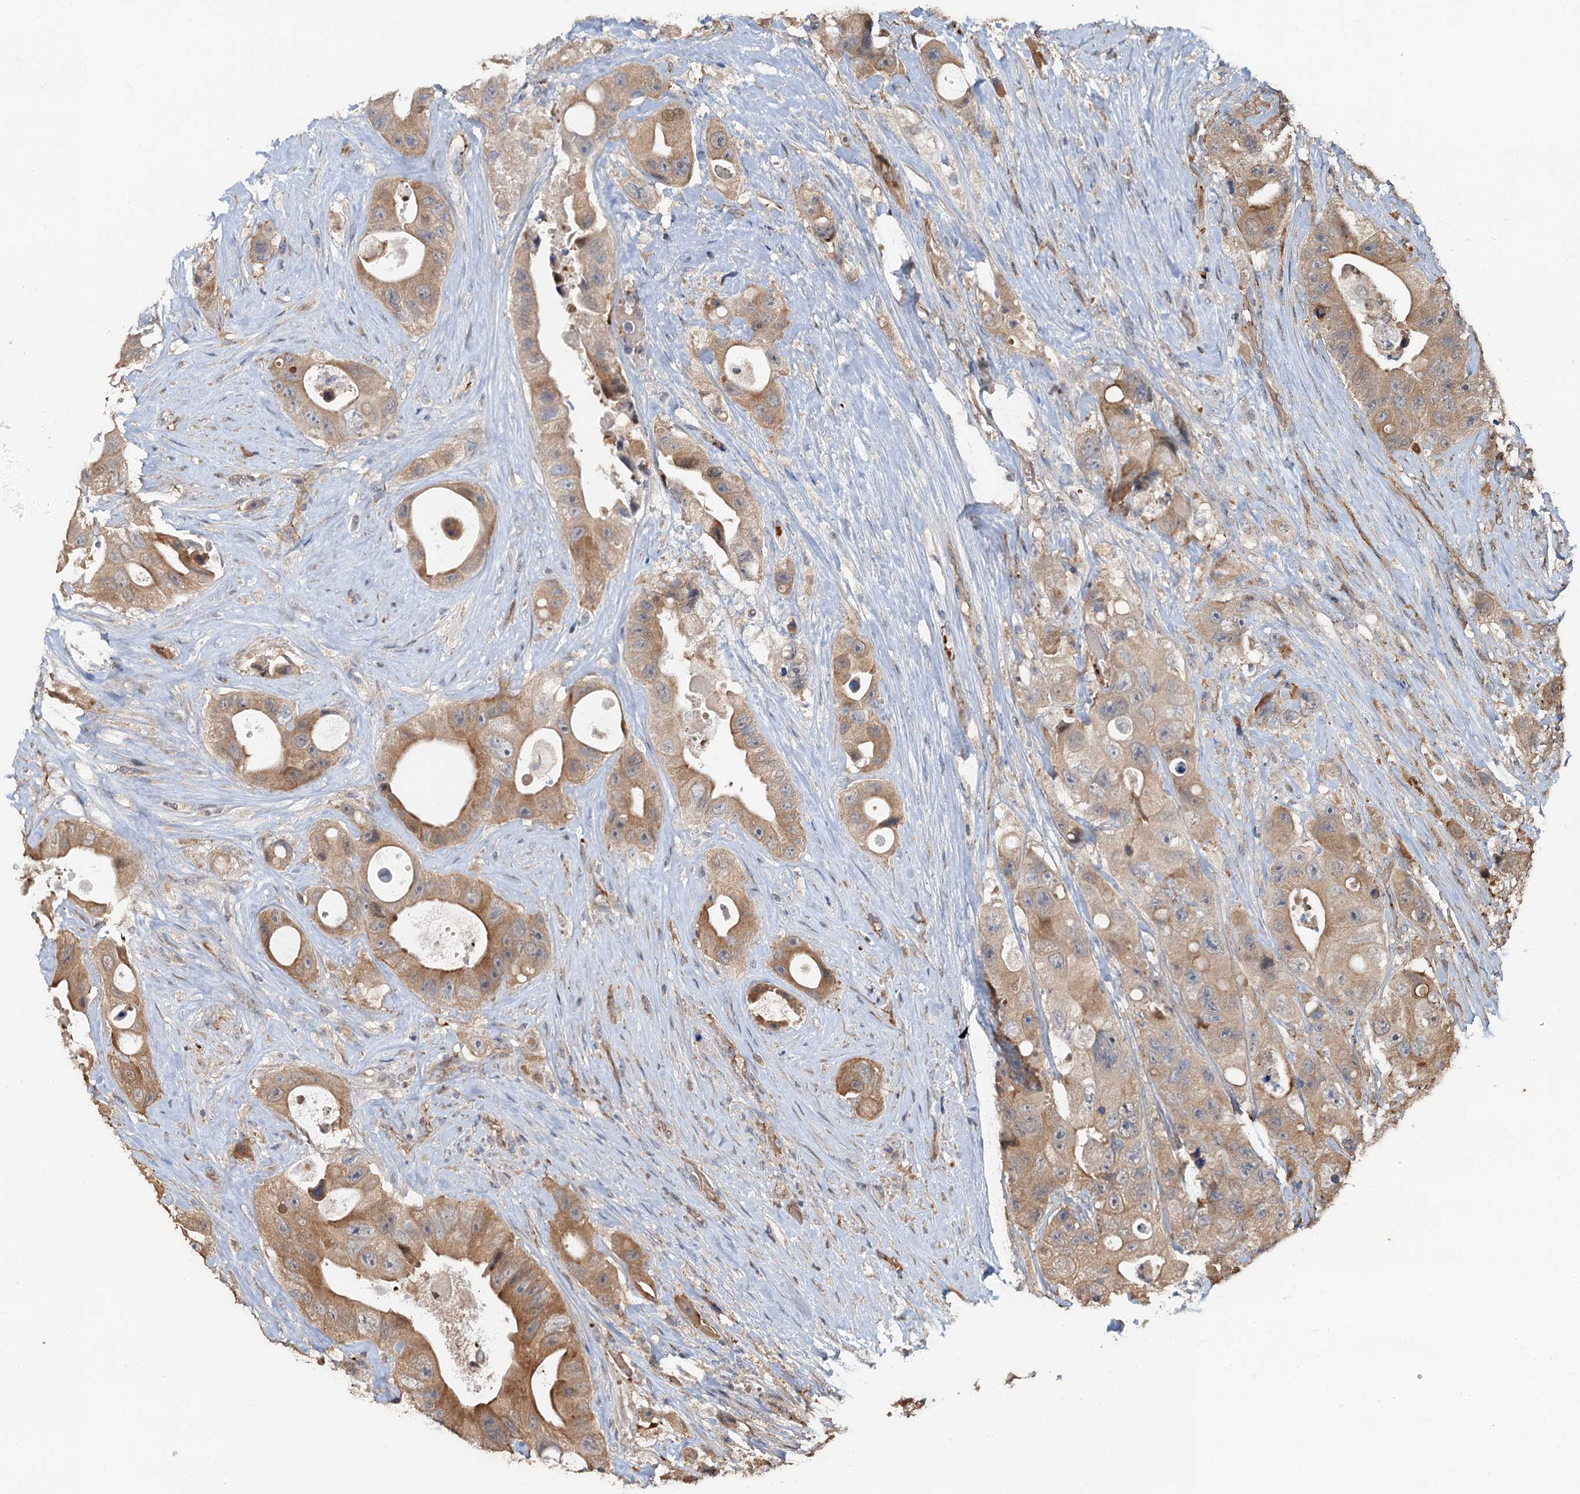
{"staining": {"intensity": "moderate", "quantity": ">75%", "location": "cytoplasmic/membranous"}, "tissue": "colorectal cancer", "cell_type": "Tumor cells", "image_type": "cancer", "snomed": [{"axis": "morphology", "description": "Adenocarcinoma, NOS"}, {"axis": "topography", "description": "Colon"}], "caption": "Protein staining of colorectal cancer tissue shows moderate cytoplasmic/membranous positivity in approximately >75% of tumor cells.", "gene": "DEXI", "patient": {"sex": "female", "age": 46}}